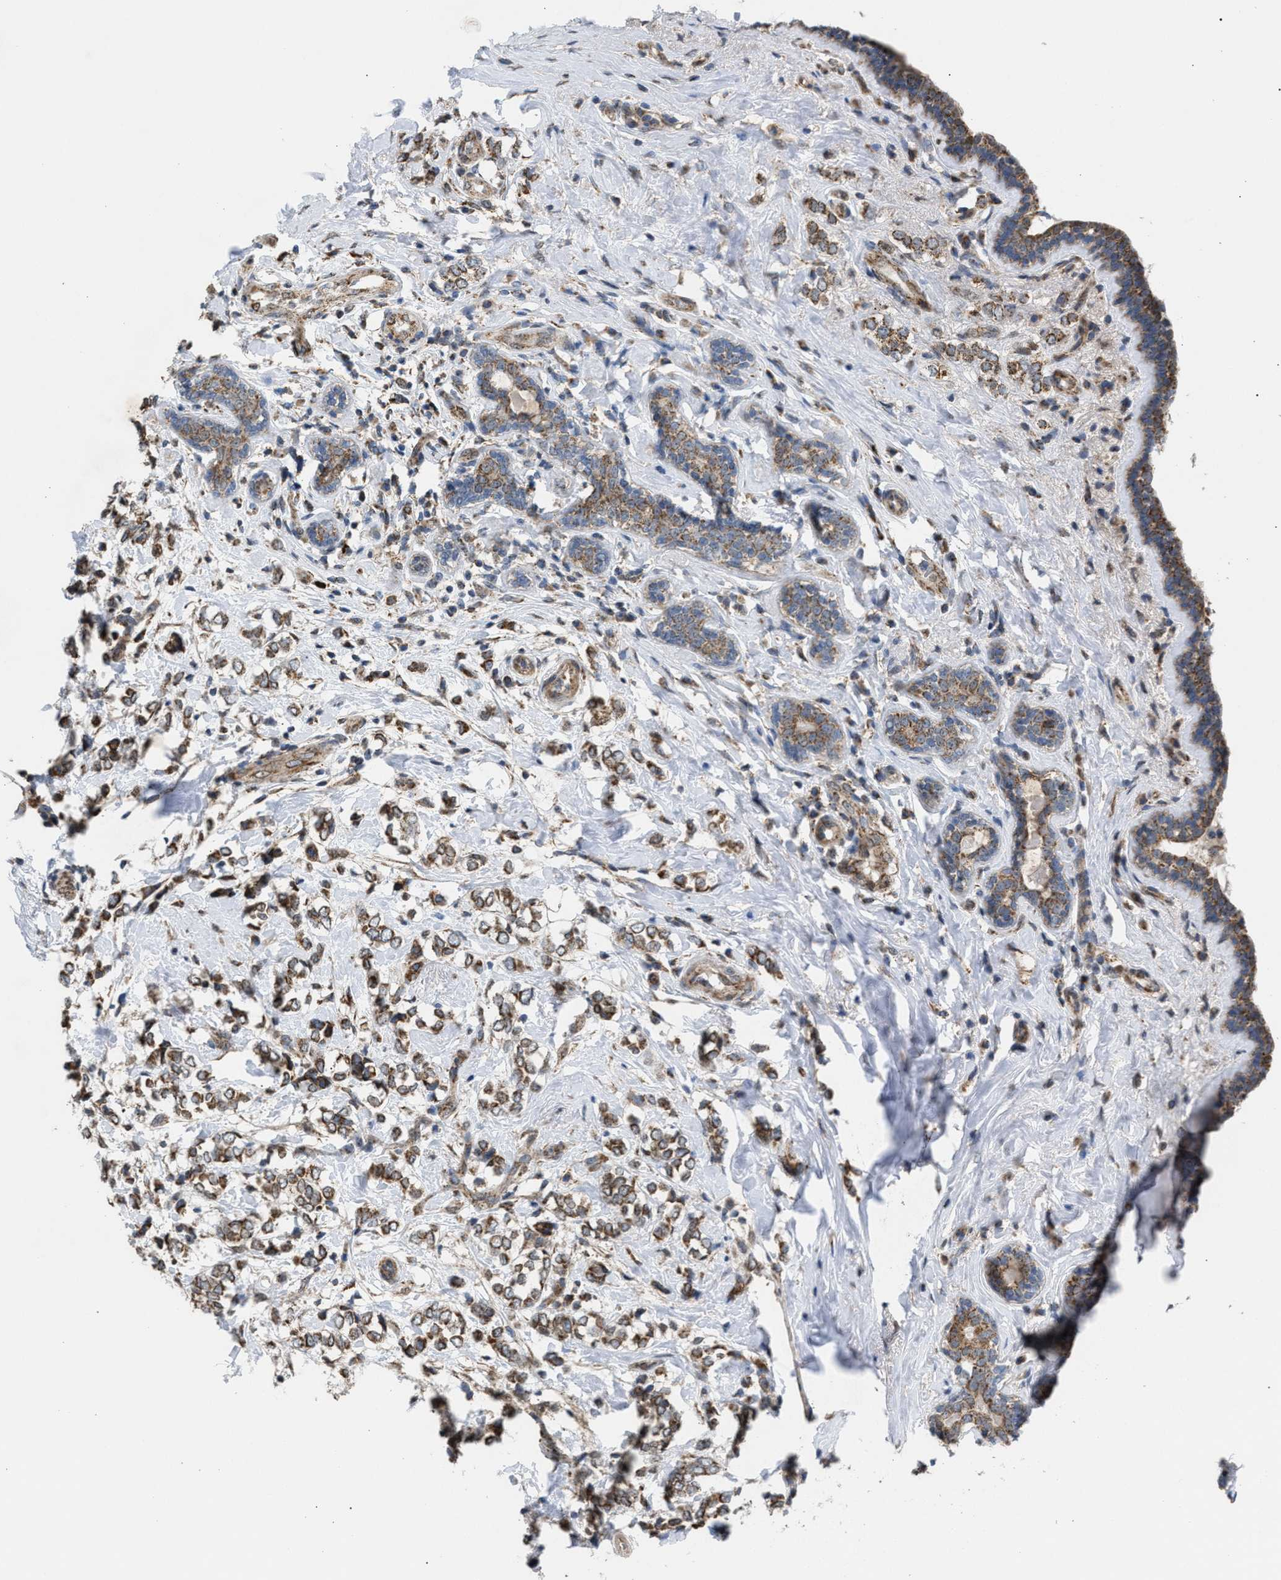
{"staining": {"intensity": "moderate", "quantity": ">75%", "location": "cytoplasmic/membranous"}, "tissue": "breast cancer", "cell_type": "Tumor cells", "image_type": "cancer", "snomed": [{"axis": "morphology", "description": "Normal tissue, NOS"}, {"axis": "morphology", "description": "Lobular carcinoma"}, {"axis": "topography", "description": "Breast"}], "caption": "Immunohistochemical staining of human lobular carcinoma (breast) shows moderate cytoplasmic/membranous protein staining in approximately >75% of tumor cells.", "gene": "TACO1", "patient": {"sex": "female", "age": 47}}